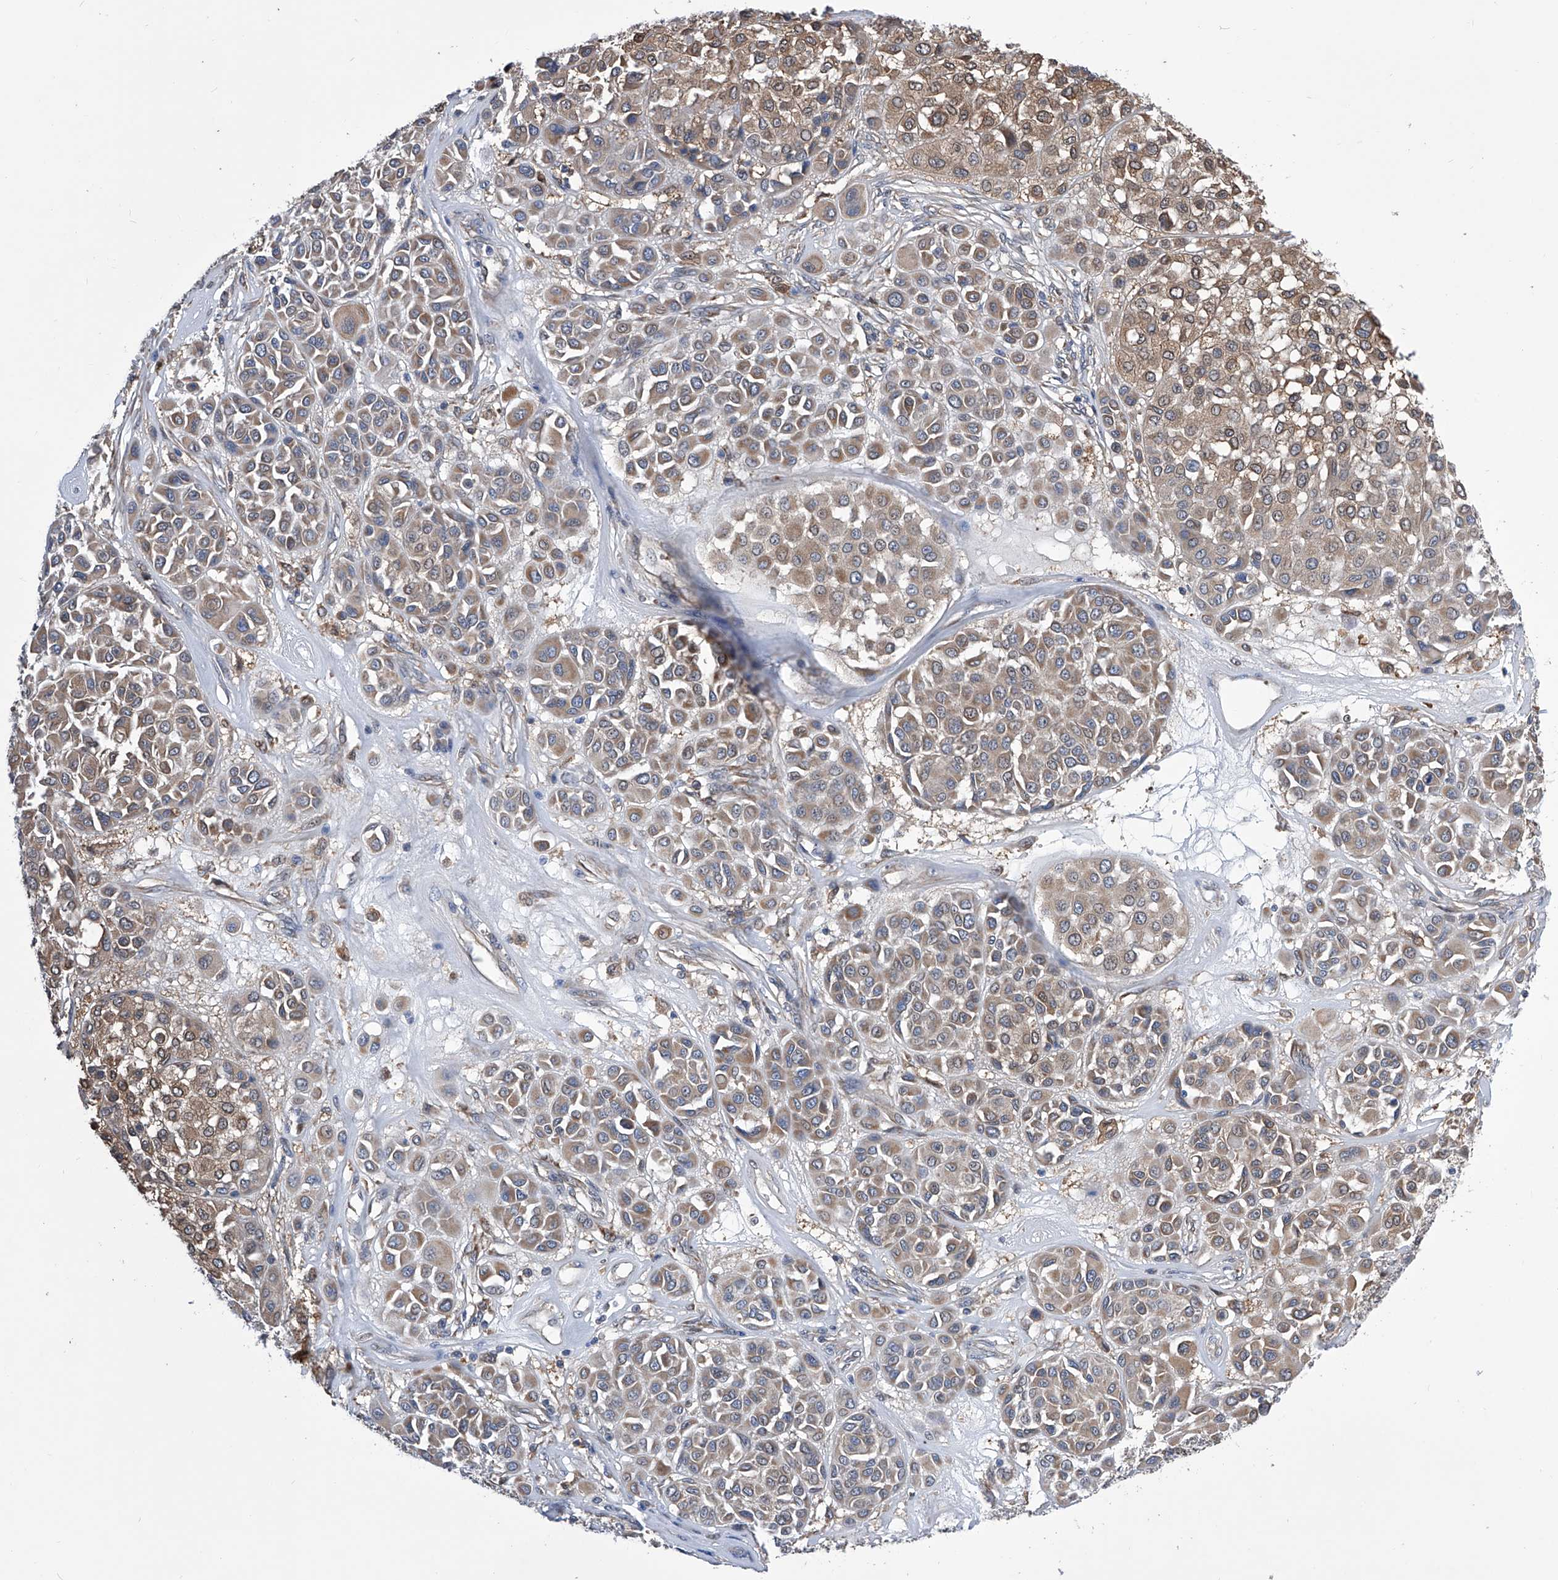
{"staining": {"intensity": "moderate", "quantity": ">75%", "location": "cytoplasmic/membranous"}, "tissue": "melanoma", "cell_type": "Tumor cells", "image_type": "cancer", "snomed": [{"axis": "morphology", "description": "Malignant melanoma, Metastatic site"}, {"axis": "topography", "description": "Soft tissue"}], "caption": "Immunohistochemistry photomicrograph of human malignant melanoma (metastatic site) stained for a protein (brown), which shows medium levels of moderate cytoplasmic/membranous staining in approximately >75% of tumor cells.", "gene": "SPATA20", "patient": {"sex": "male", "age": 41}}